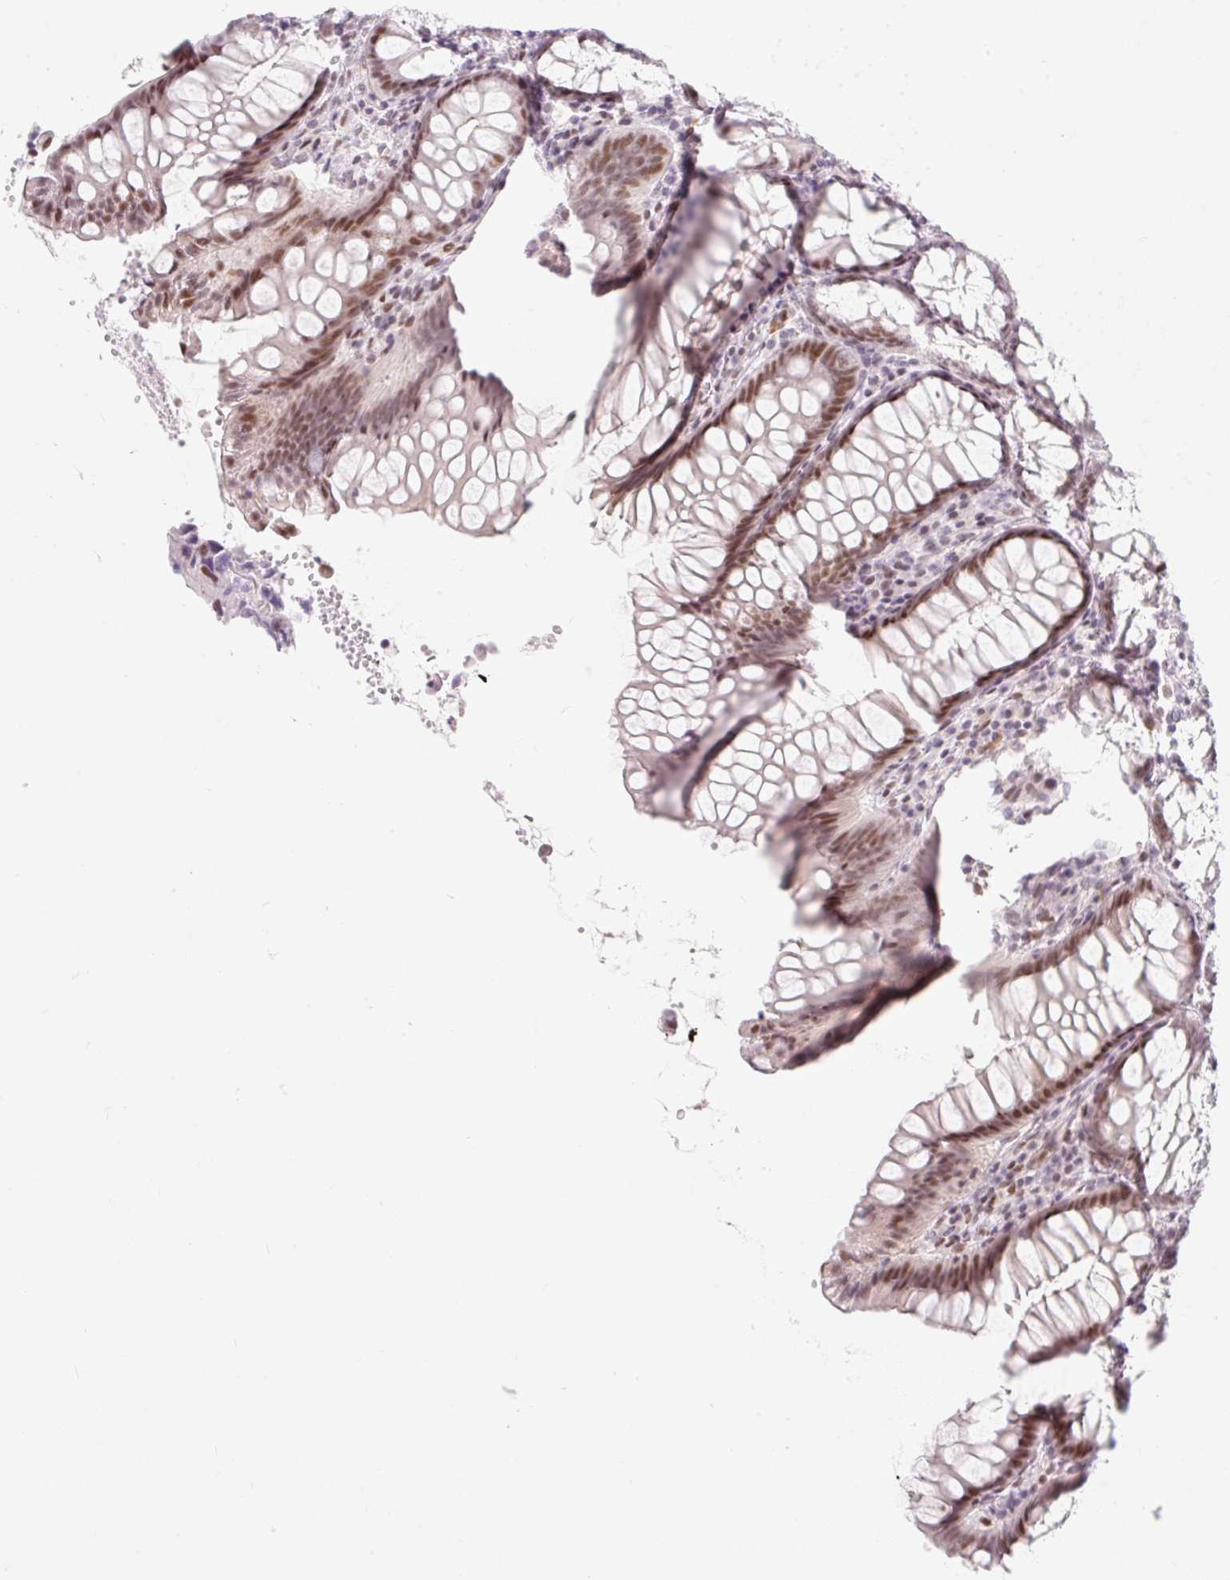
{"staining": {"intensity": "weak", "quantity": "25%-75%", "location": "nuclear"}, "tissue": "colon", "cell_type": "Endothelial cells", "image_type": "normal", "snomed": [{"axis": "morphology", "description": "Normal tissue, NOS"}, {"axis": "topography", "description": "Colon"}], "caption": "Human colon stained for a protein (brown) shows weak nuclear positive positivity in about 25%-75% of endothelial cells.", "gene": "H2BW1", "patient": {"sex": "female", "age": 79}}